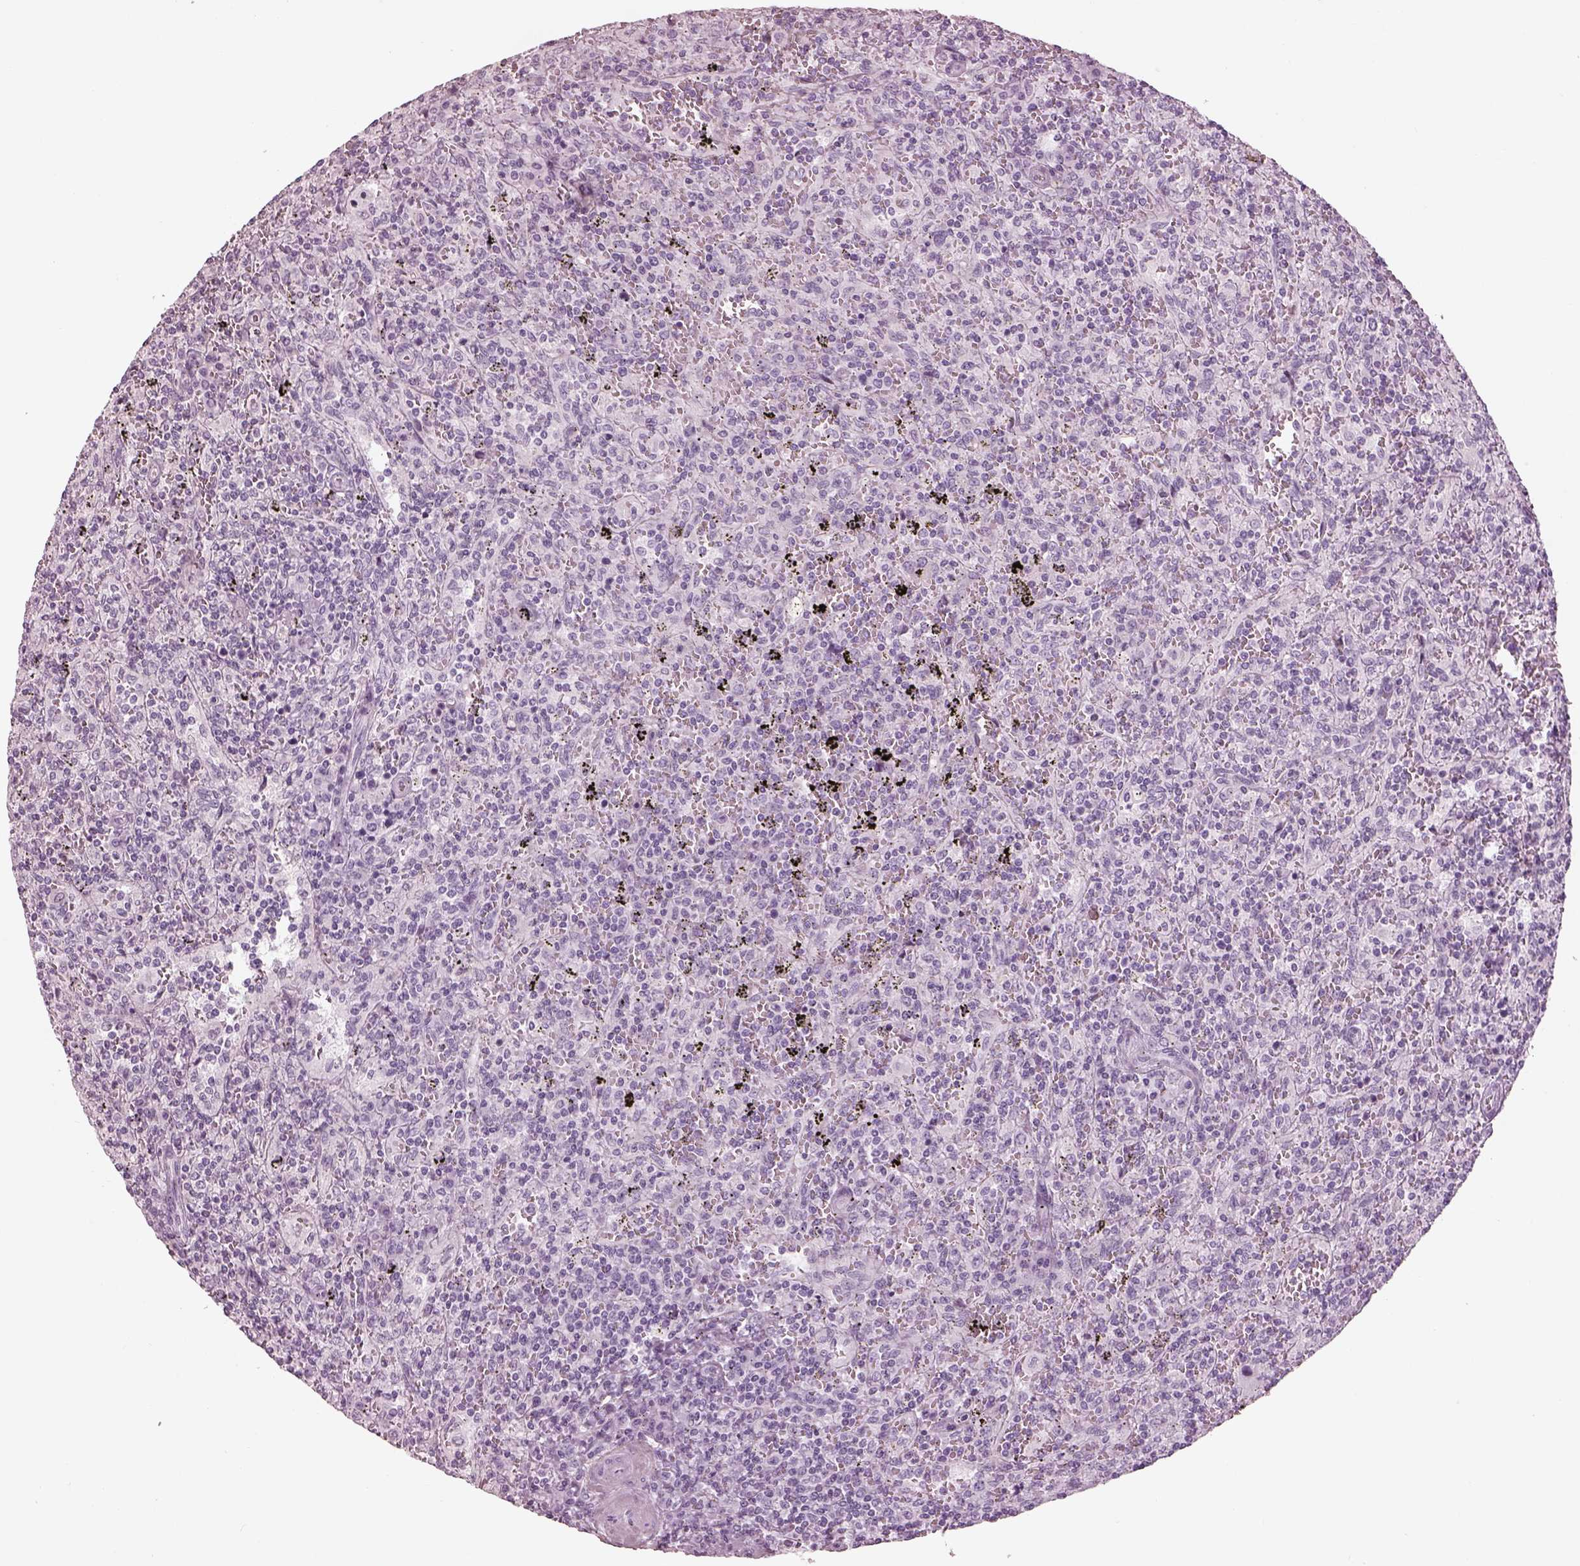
{"staining": {"intensity": "negative", "quantity": "none", "location": "none"}, "tissue": "lymphoma", "cell_type": "Tumor cells", "image_type": "cancer", "snomed": [{"axis": "morphology", "description": "Malignant lymphoma, non-Hodgkin's type, Low grade"}, {"axis": "topography", "description": "Spleen"}], "caption": "Immunohistochemical staining of malignant lymphoma, non-Hodgkin's type (low-grade) reveals no significant positivity in tumor cells.", "gene": "OPN4", "patient": {"sex": "male", "age": 62}}